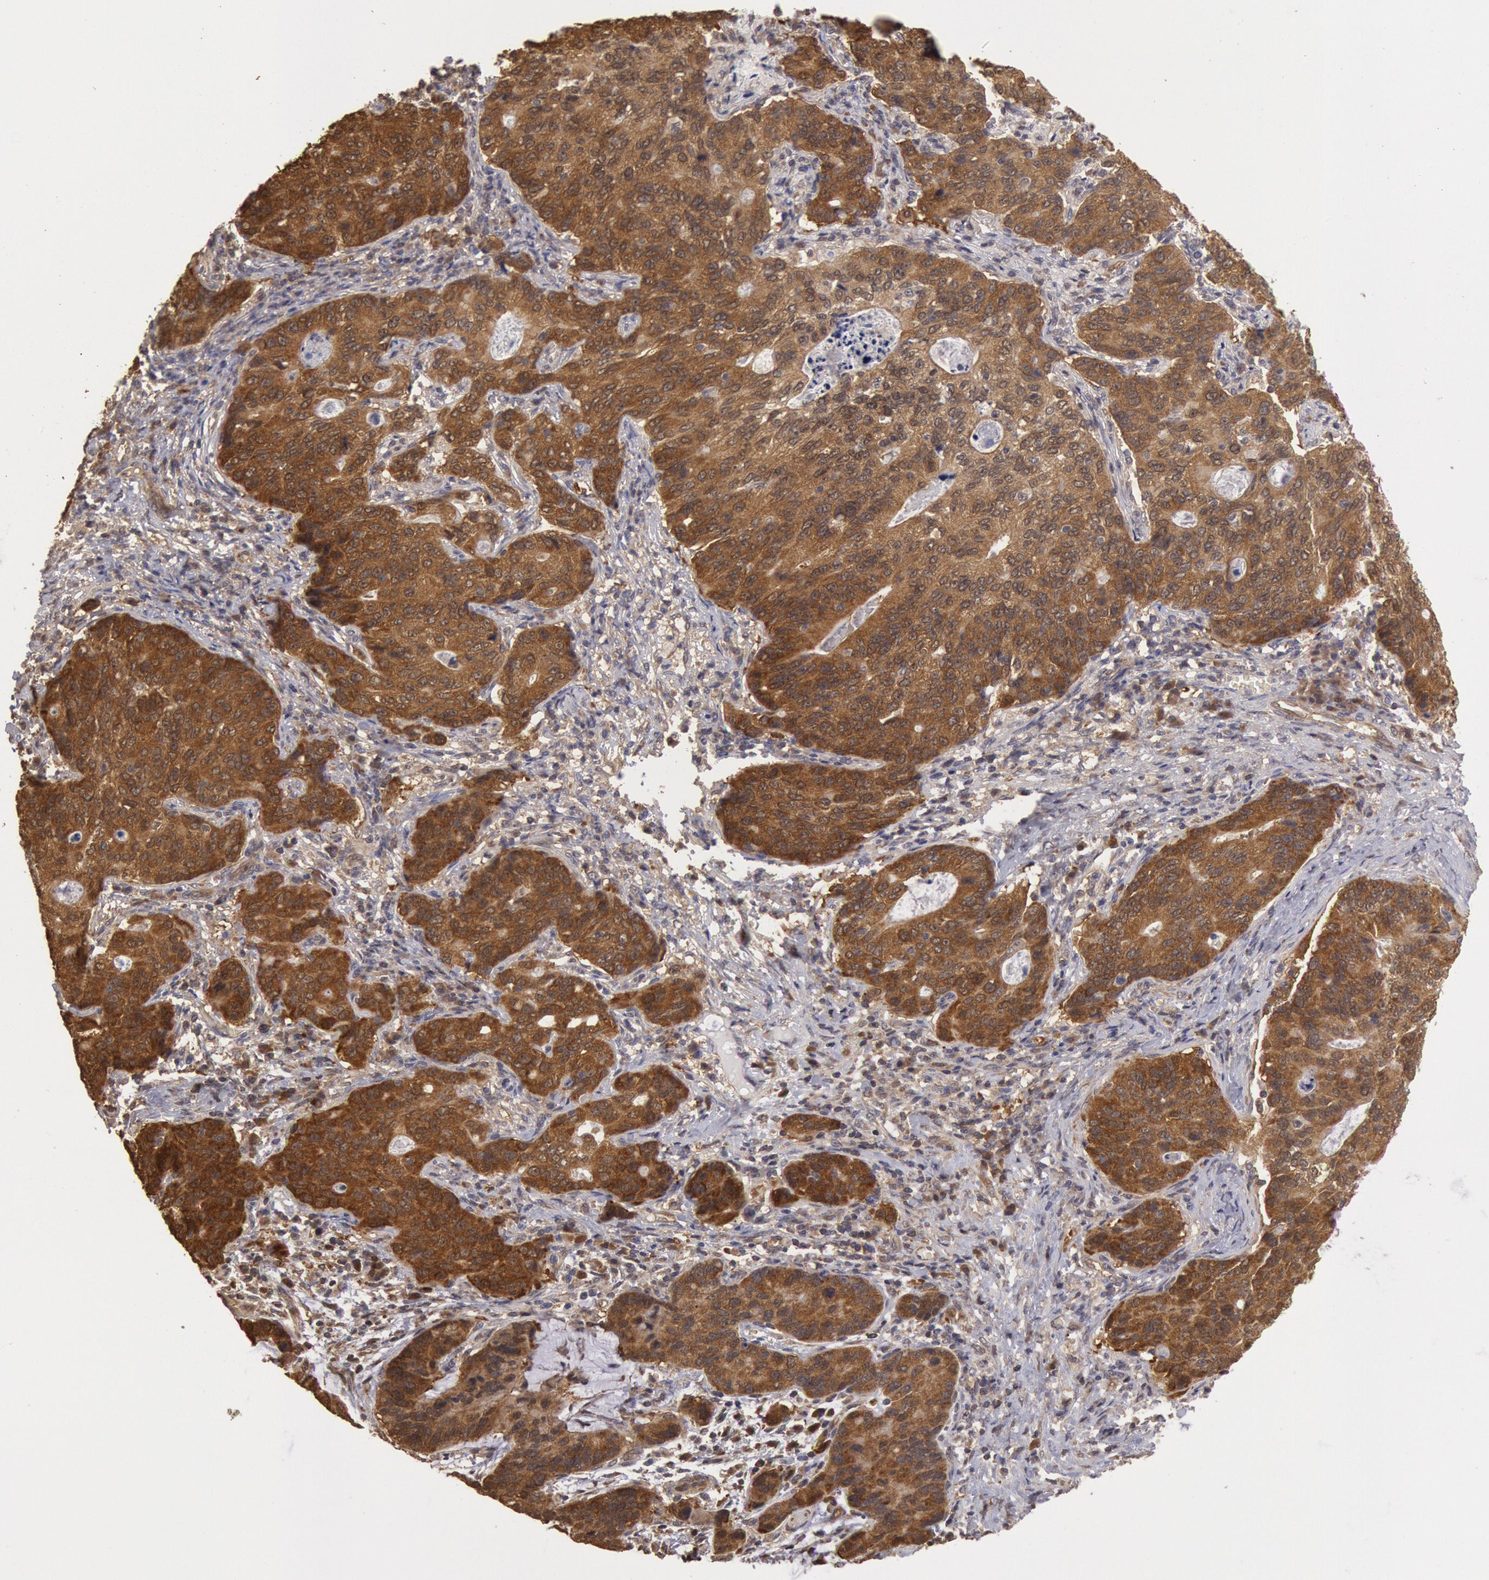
{"staining": {"intensity": "moderate", "quantity": ">75%", "location": "cytoplasmic/membranous"}, "tissue": "stomach cancer", "cell_type": "Tumor cells", "image_type": "cancer", "snomed": [{"axis": "morphology", "description": "Adenocarcinoma, NOS"}, {"axis": "topography", "description": "Esophagus"}, {"axis": "topography", "description": "Stomach"}], "caption": "High-power microscopy captured an immunohistochemistry (IHC) micrograph of stomach cancer (adenocarcinoma), revealing moderate cytoplasmic/membranous staining in approximately >75% of tumor cells. (brown staining indicates protein expression, while blue staining denotes nuclei).", "gene": "USP14", "patient": {"sex": "male", "age": 74}}